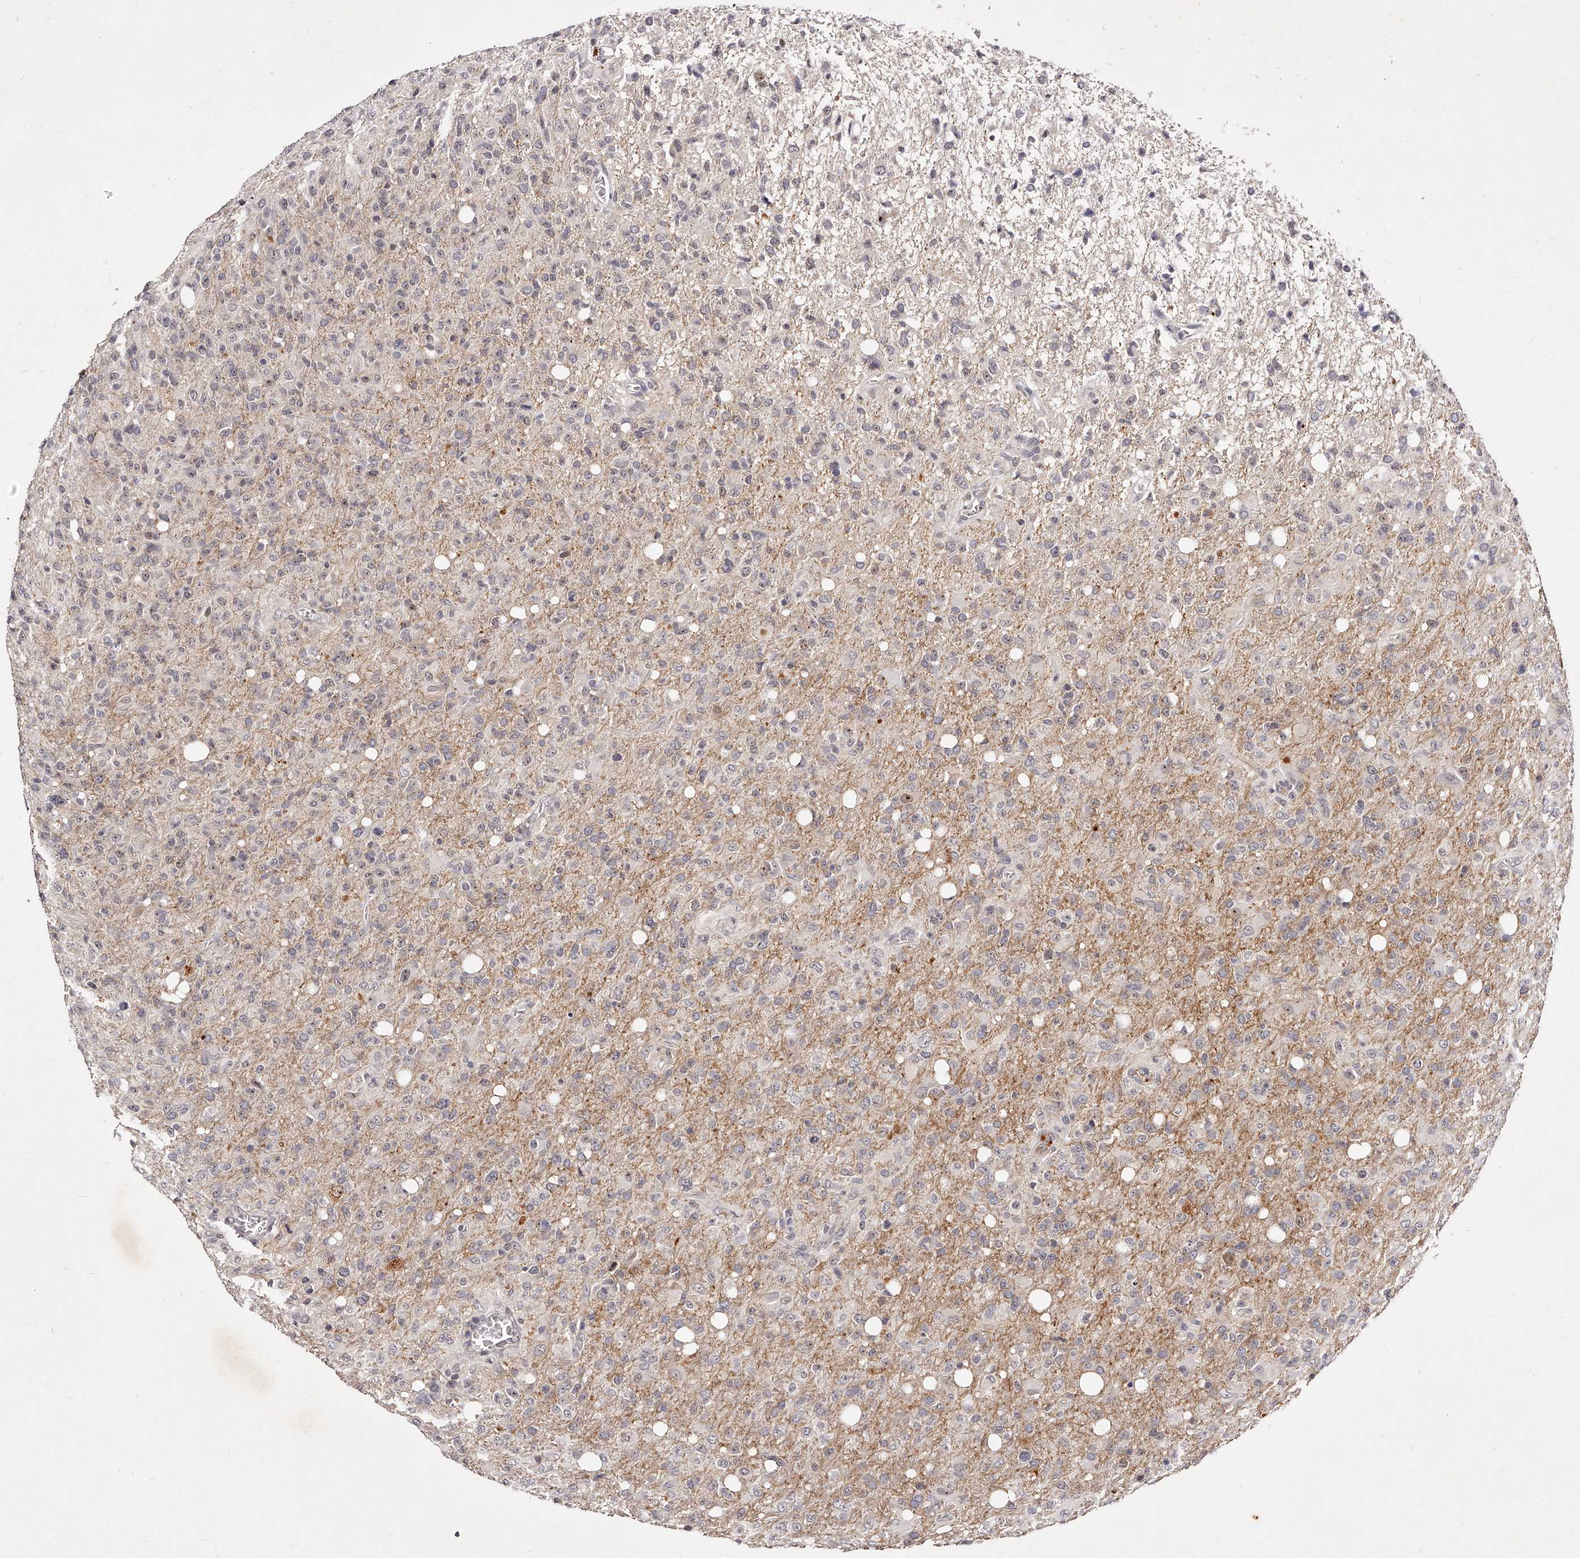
{"staining": {"intensity": "negative", "quantity": "none", "location": "none"}, "tissue": "glioma", "cell_type": "Tumor cells", "image_type": "cancer", "snomed": [{"axis": "morphology", "description": "Glioma, malignant, High grade"}, {"axis": "topography", "description": "Brain"}], "caption": "IHC micrograph of human malignant high-grade glioma stained for a protein (brown), which demonstrates no expression in tumor cells.", "gene": "PHACTR1", "patient": {"sex": "female", "age": 57}}